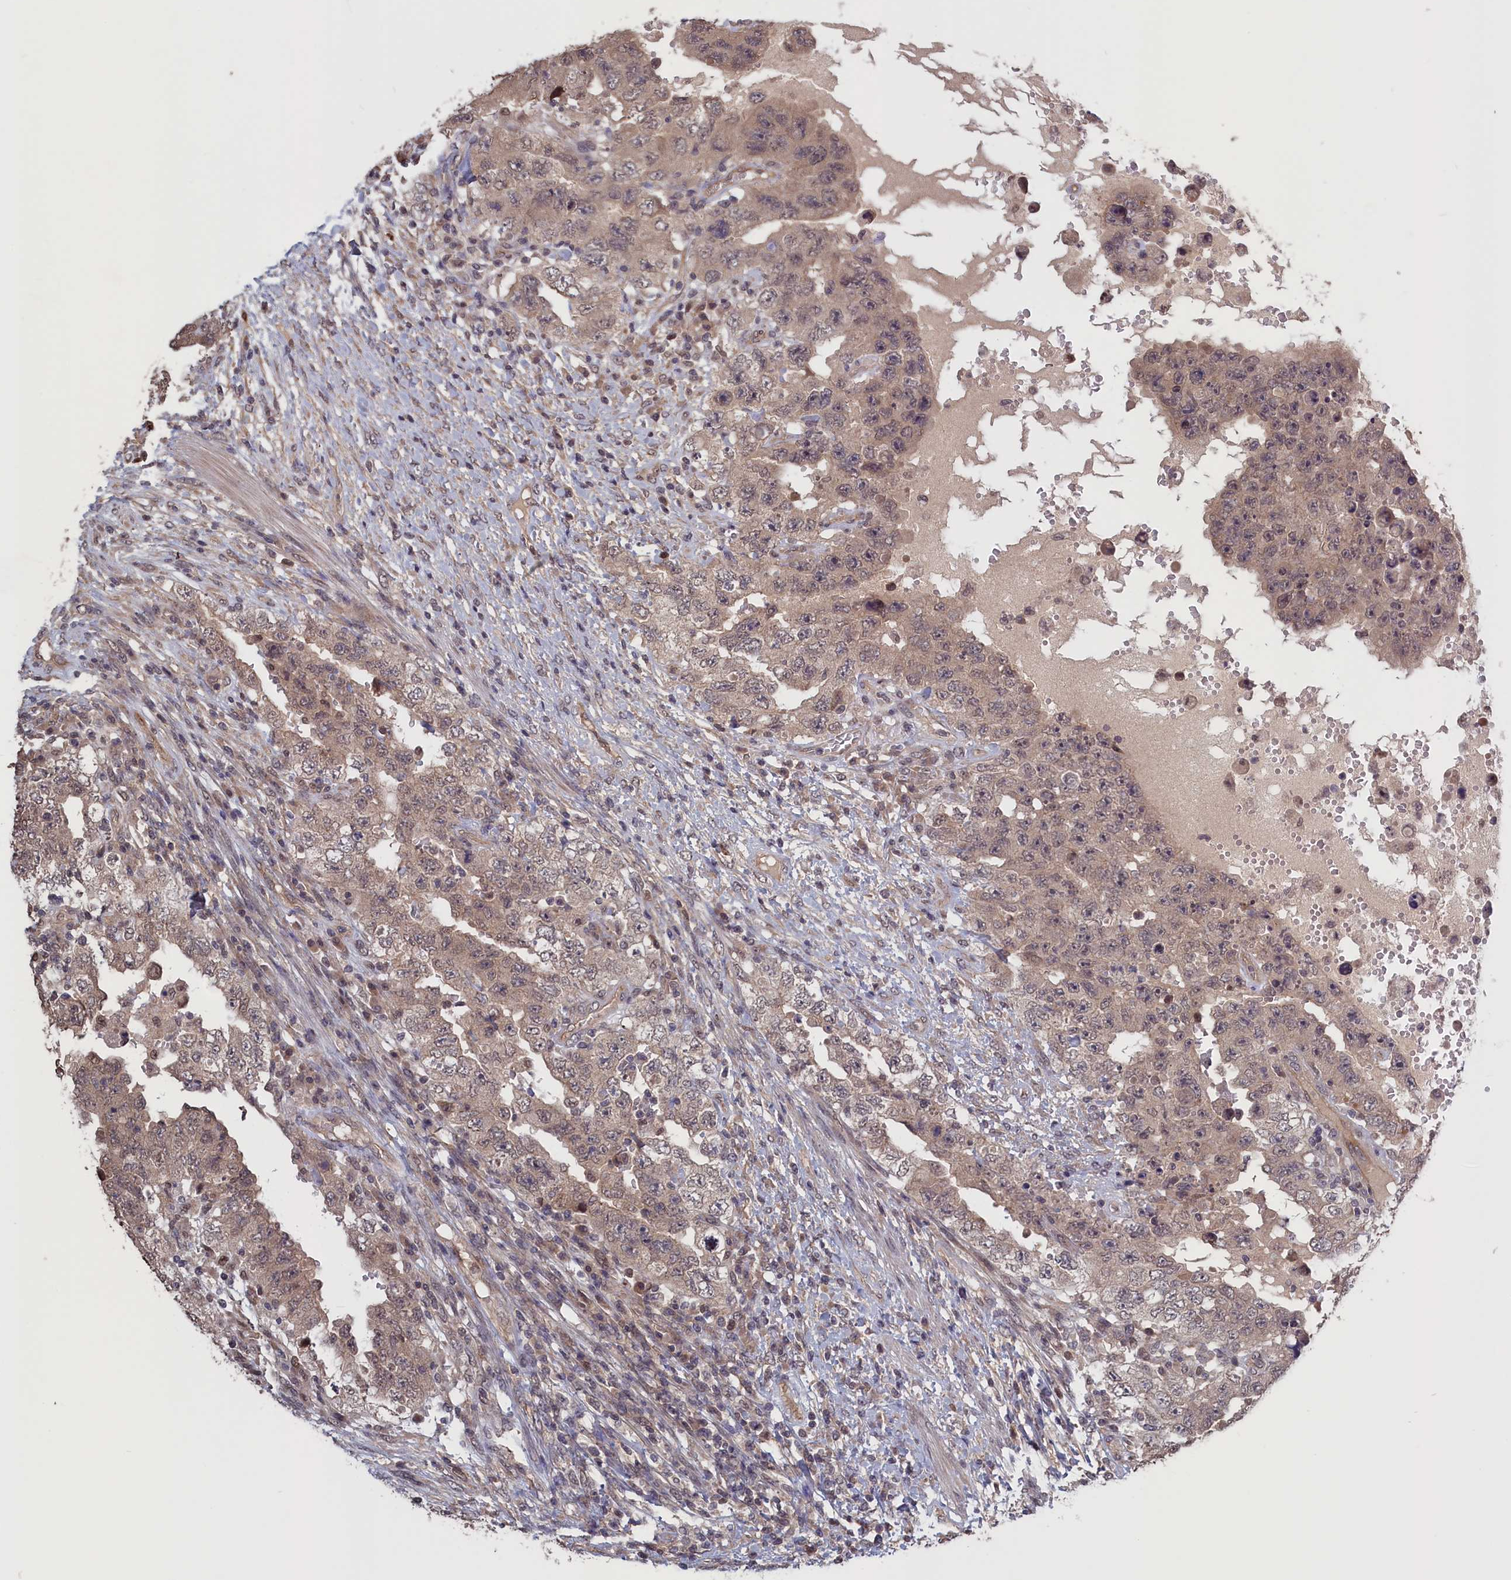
{"staining": {"intensity": "weak", "quantity": "<25%", "location": "cytoplasmic/membranous"}, "tissue": "testis cancer", "cell_type": "Tumor cells", "image_type": "cancer", "snomed": [{"axis": "morphology", "description": "Carcinoma, Embryonal, NOS"}, {"axis": "topography", "description": "Testis"}], "caption": "Tumor cells are negative for brown protein staining in testis cancer.", "gene": "PLP2", "patient": {"sex": "male", "age": 26}}